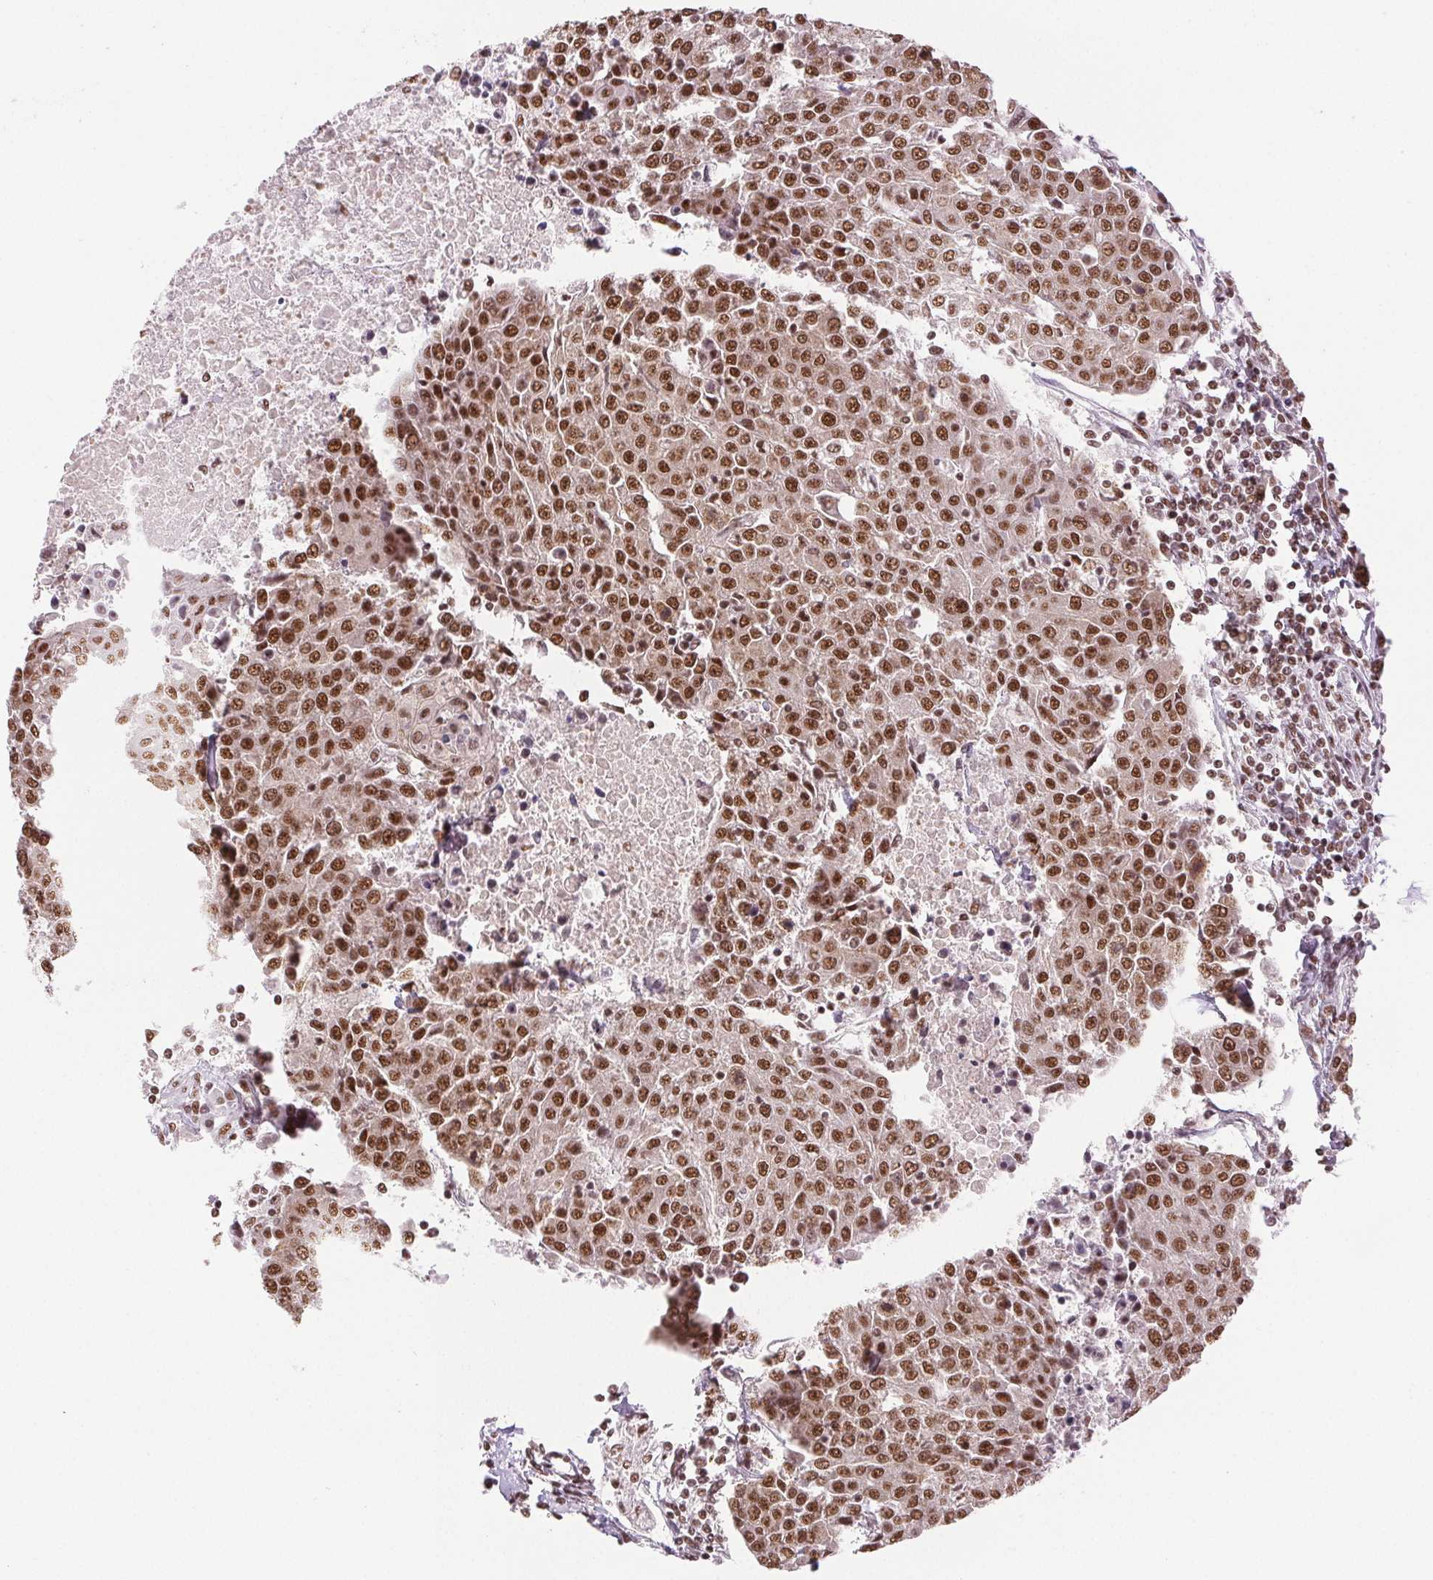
{"staining": {"intensity": "moderate", "quantity": ">75%", "location": "nuclear"}, "tissue": "urothelial cancer", "cell_type": "Tumor cells", "image_type": "cancer", "snomed": [{"axis": "morphology", "description": "Urothelial carcinoma, High grade"}, {"axis": "topography", "description": "Urinary bladder"}], "caption": "High-grade urothelial carcinoma stained with a protein marker shows moderate staining in tumor cells.", "gene": "IK", "patient": {"sex": "female", "age": 85}}